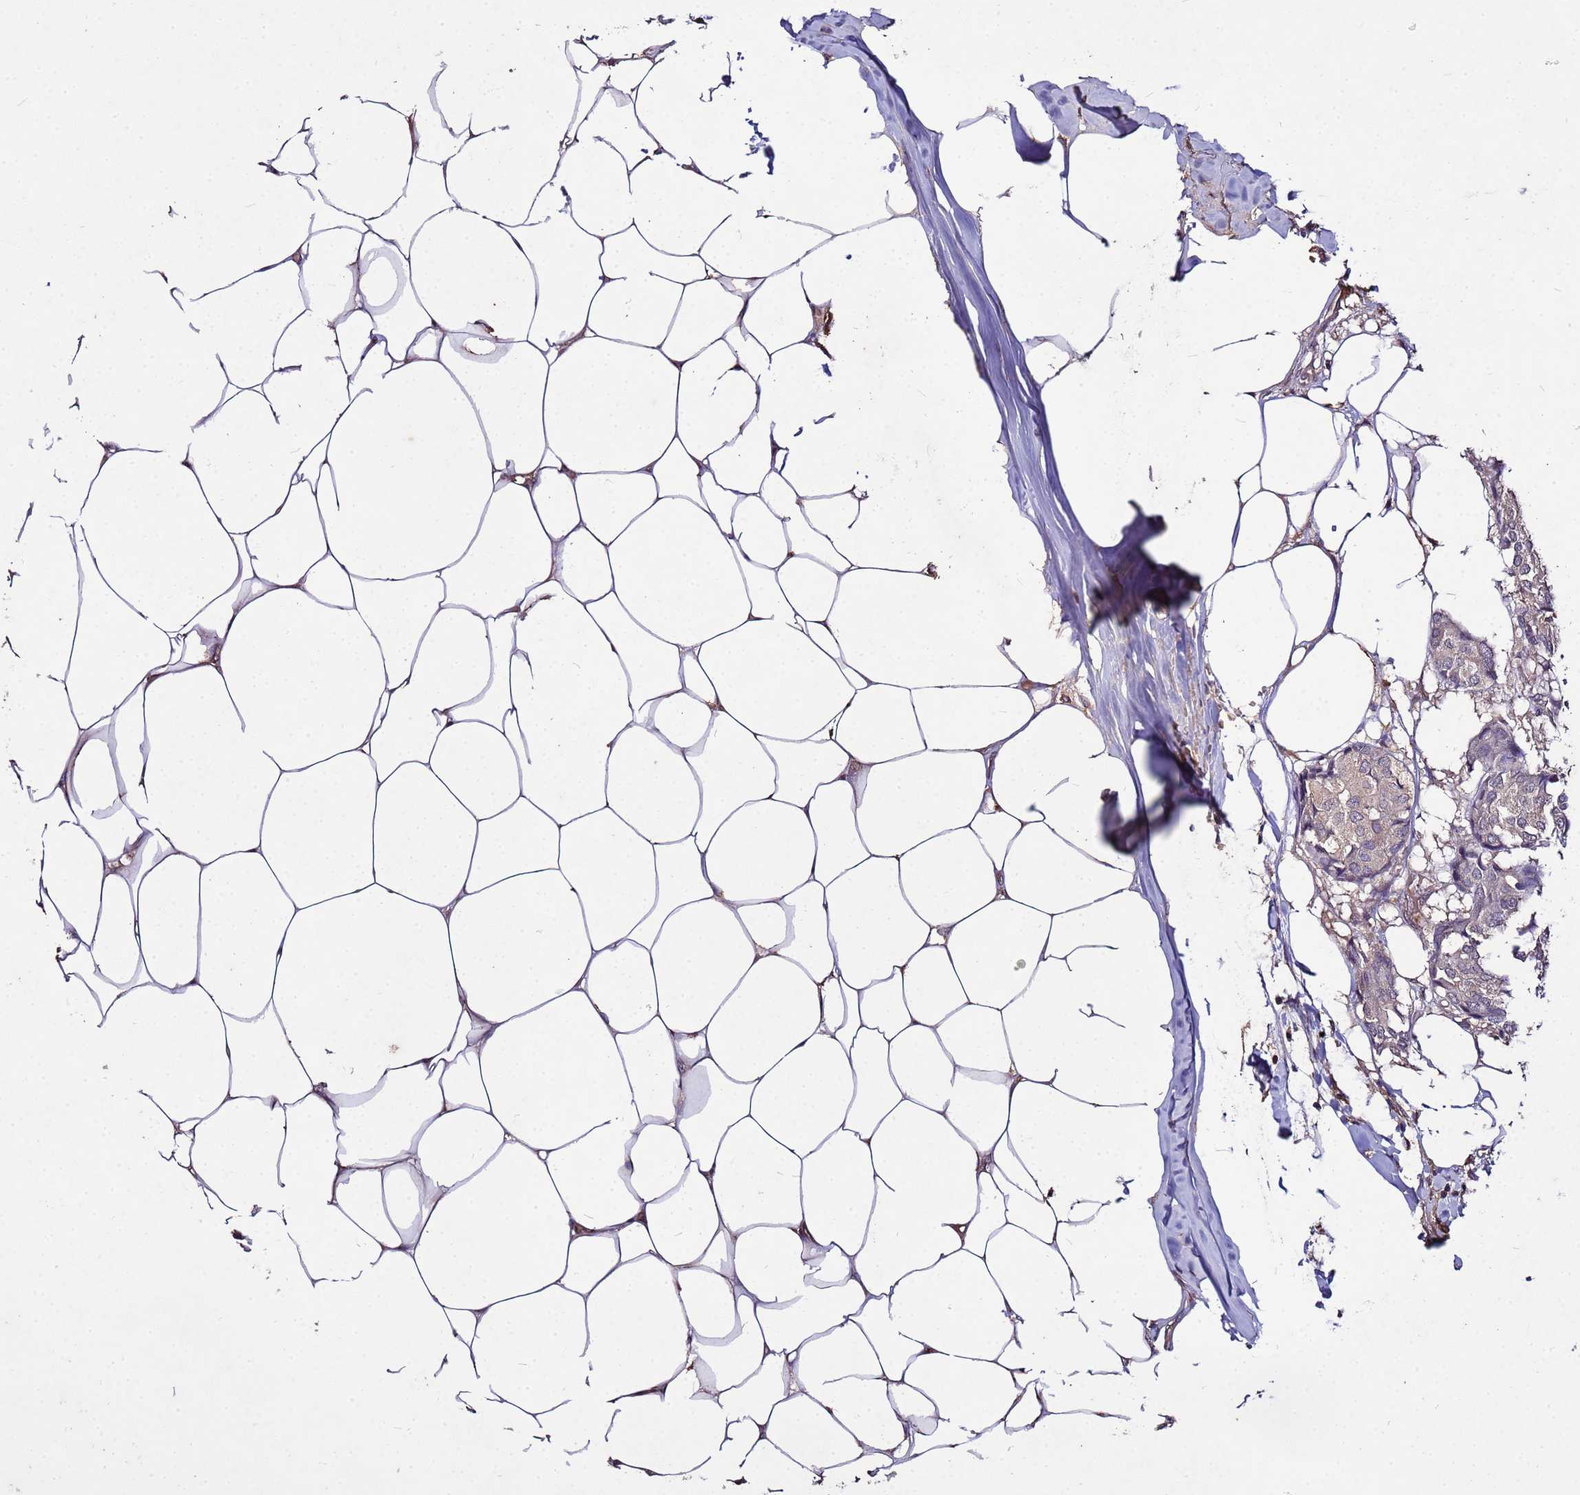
{"staining": {"intensity": "weak", "quantity": ">75%", "location": "cytoplasmic/membranous"}, "tissue": "breast cancer", "cell_type": "Tumor cells", "image_type": "cancer", "snomed": [{"axis": "morphology", "description": "Duct carcinoma"}, {"axis": "topography", "description": "Breast"}], "caption": "Weak cytoplasmic/membranous positivity for a protein is identified in about >75% of tumor cells of breast cancer (infiltrating ductal carcinoma) using immunohistochemistry (IHC).", "gene": "GSPT2", "patient": {"sex": "female", "age": 75}}